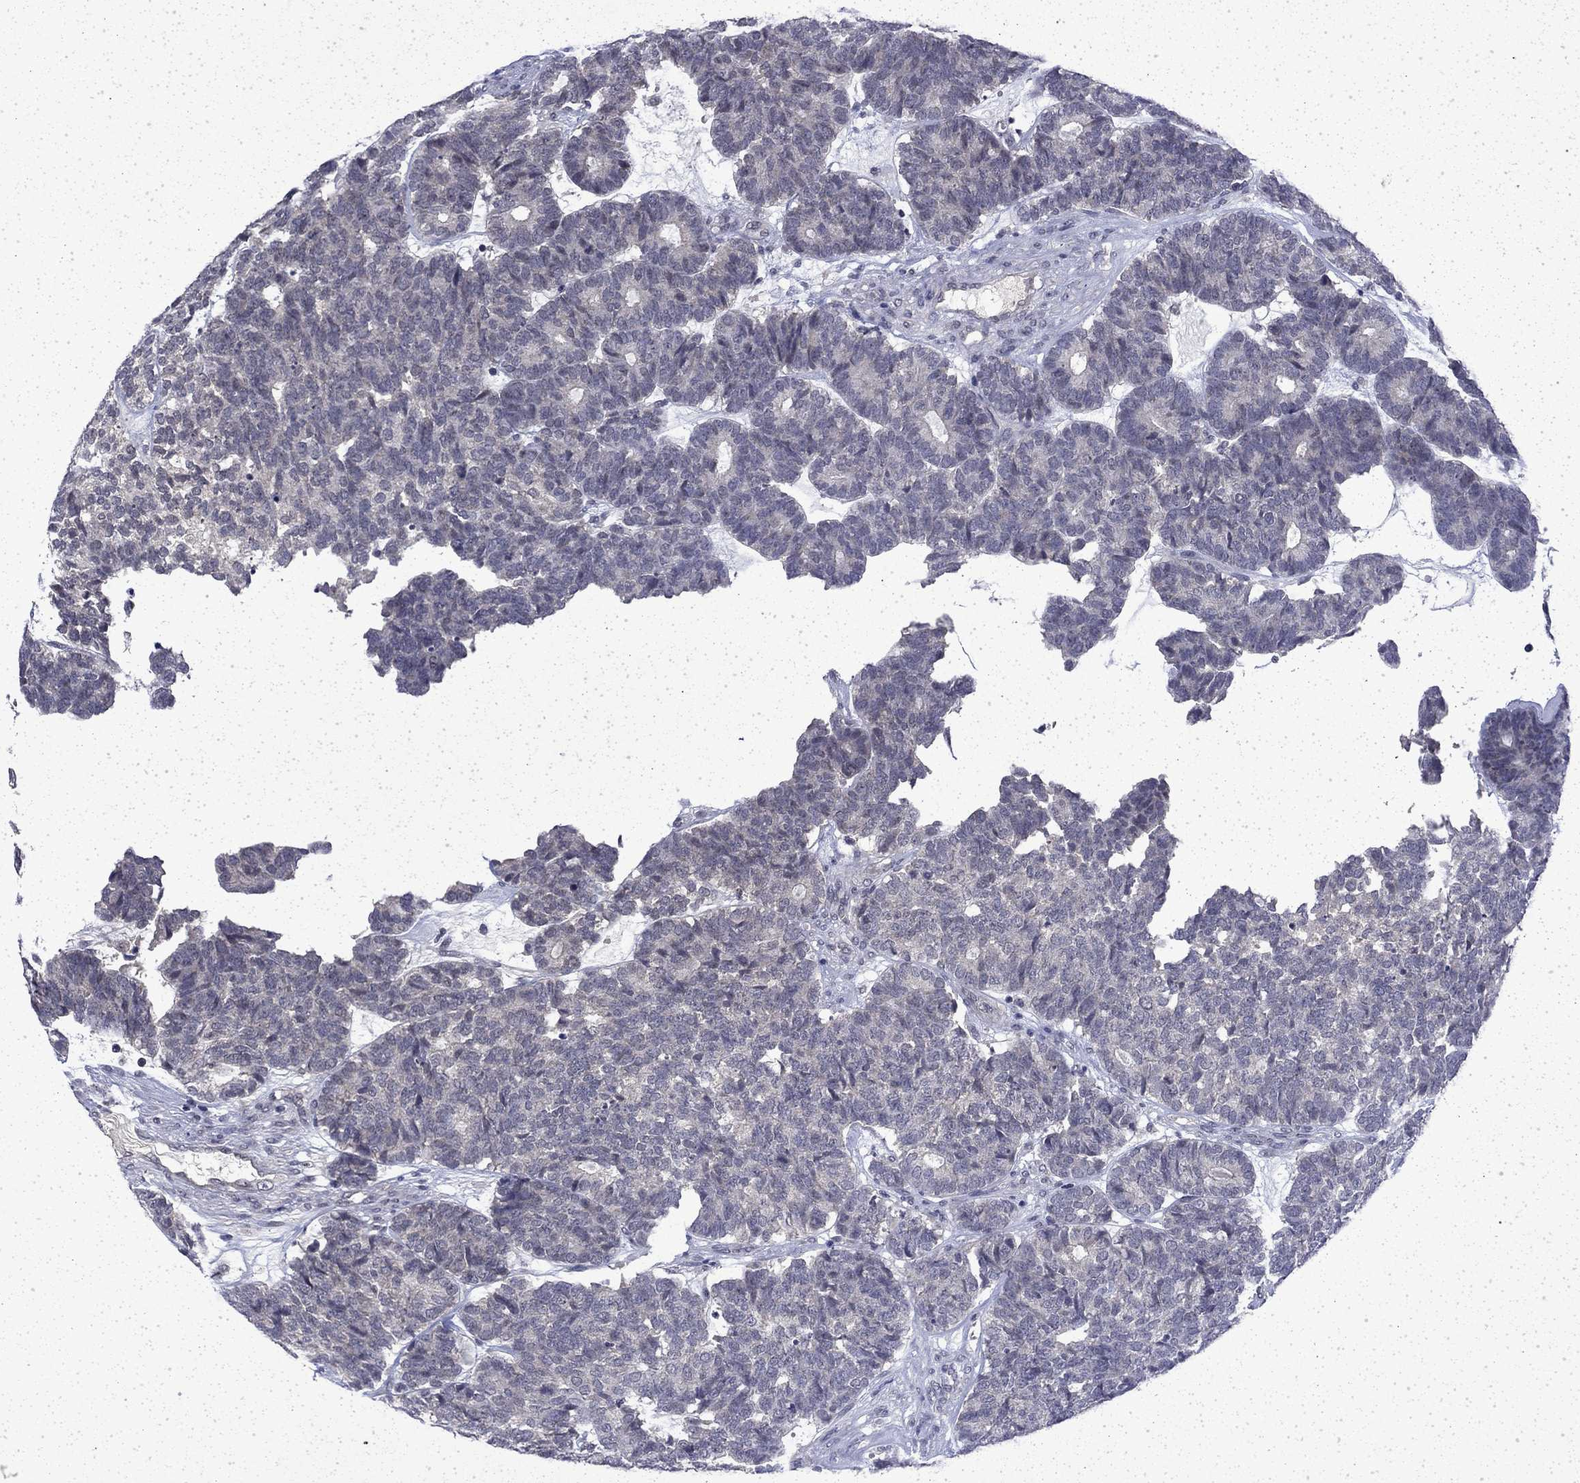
{"staining": {"intensity": "negative", "quantity": "none", "location": "none"}, "tissue": "head and neck cancer", "cell_type": "Tumor cells", "image_type": "cancer", "snomed": [{"axis": "morphology", "description": "Adenocarcinoma, NOS"}, {"axis": "topography", "description": "Head-Neck"}], "caption": "Human adenocarcinoma (head and neck) stained for a protein using immunohistochemistry displays no expression in tumor cells.", "gene": "CHAT", "patient": {"sex": "female", "age": 81}}